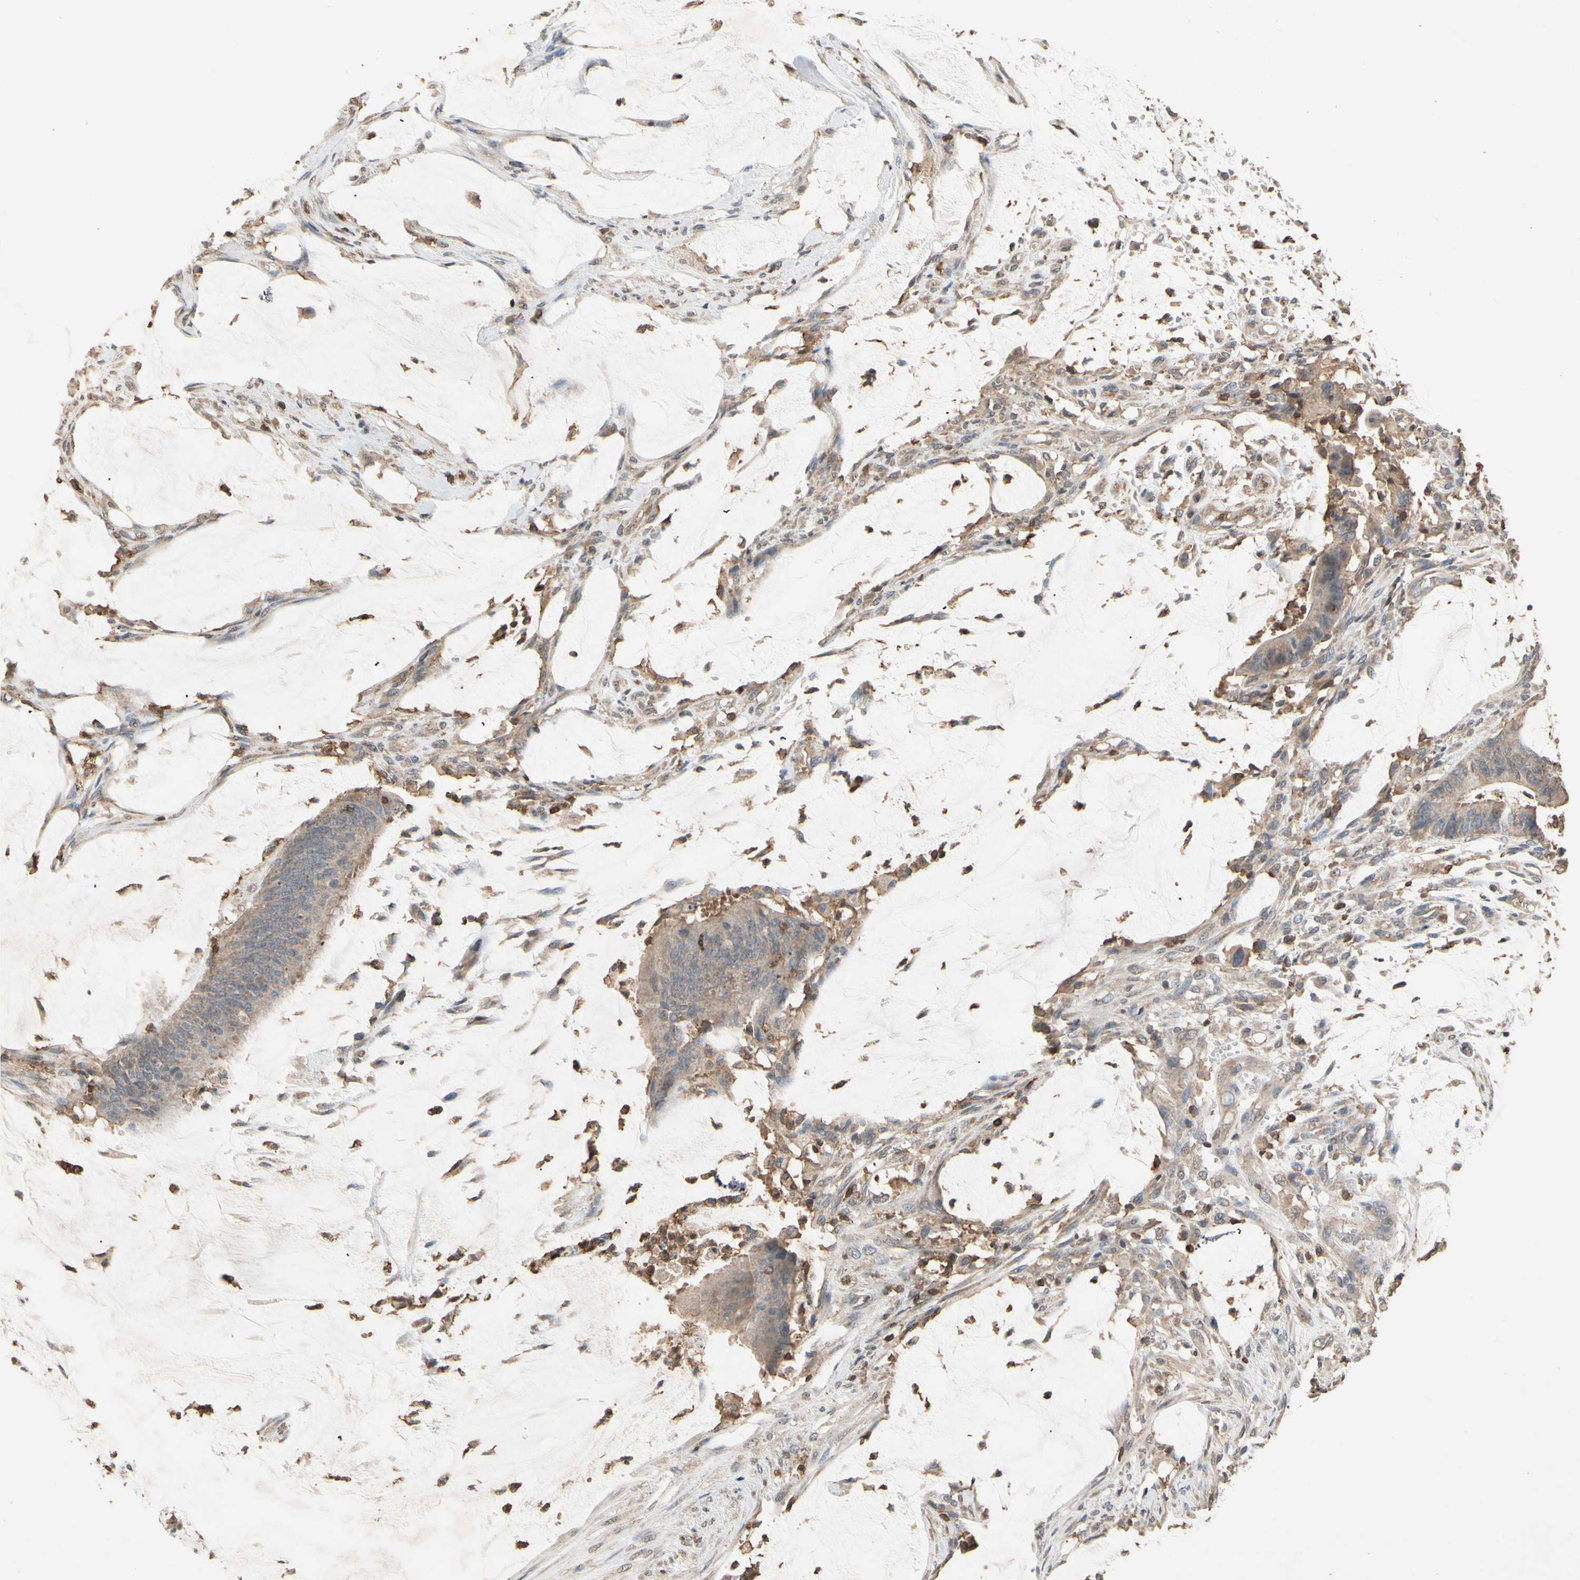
{"staining": {"intensity": "weak", "quantity": ">75%", "location": "cytoplasmic/membranous"}, "tissue": "colorectal cancer", "cell_type": "Tumor cells", "image_type": "cancer", "snomed": [{"axis": "morphology", "description": "Adenocarcinoma, NOS"}, {"axis": "topography", "description": "Rectum"}], "caption": "Immunohistochemical staining of colorectal cancer (adenocarcinoma) shows low levels of weak cytoplasmic/membranous positivity in about >75% of tumor cells.", "gene": "MAP3K10", "patient": {"sex": "female", "age": 66}}